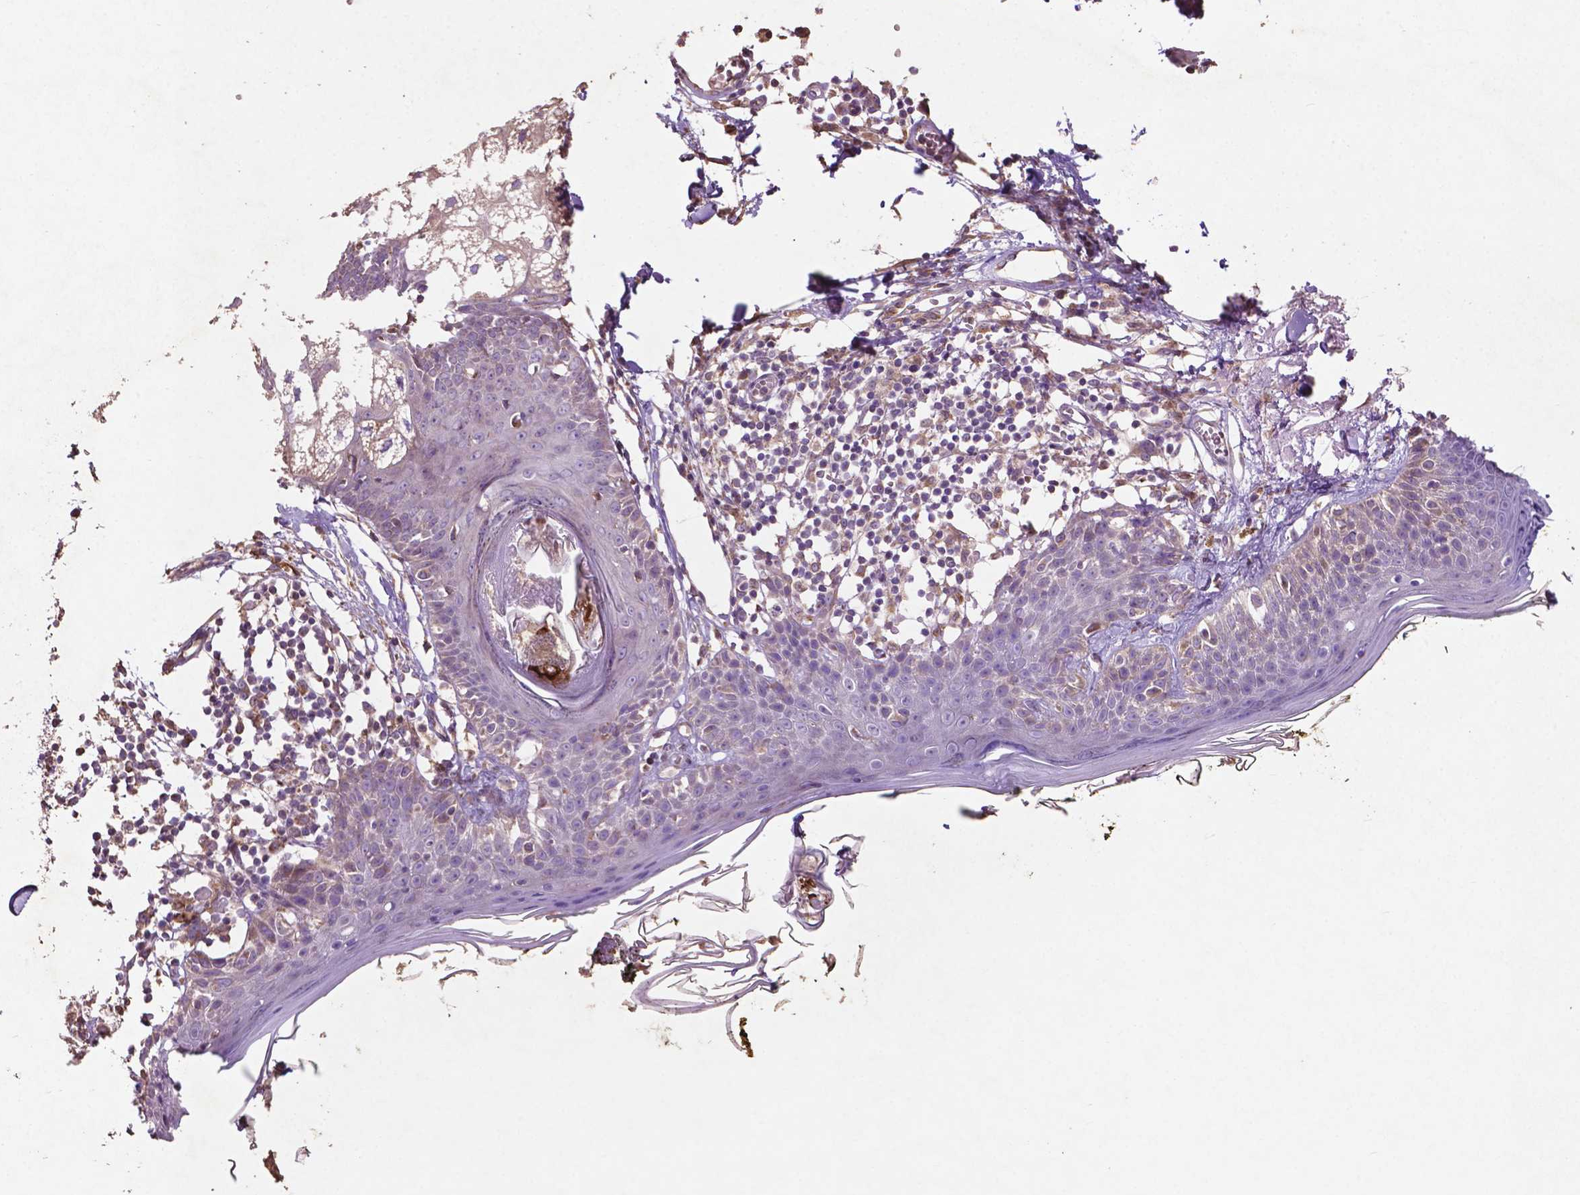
{"staining": {"intensity": "negative", "quantity": "none", "location": "none"}, "tissue": "skin", "cell_type": "Fibroblasts", "image_type": "normal", "snomed": [{"axis": "morphology", "description": "Normal tissue, NOS"}, {"axis": "topography", "description": "Skin"}], "caption": "IHC histopathology image of benign human skin stained for a protein (brown), which shows no expression in fibroblasts.", "gene": "MBTPS1", "patient": {"sex": "male", "age": 76}}